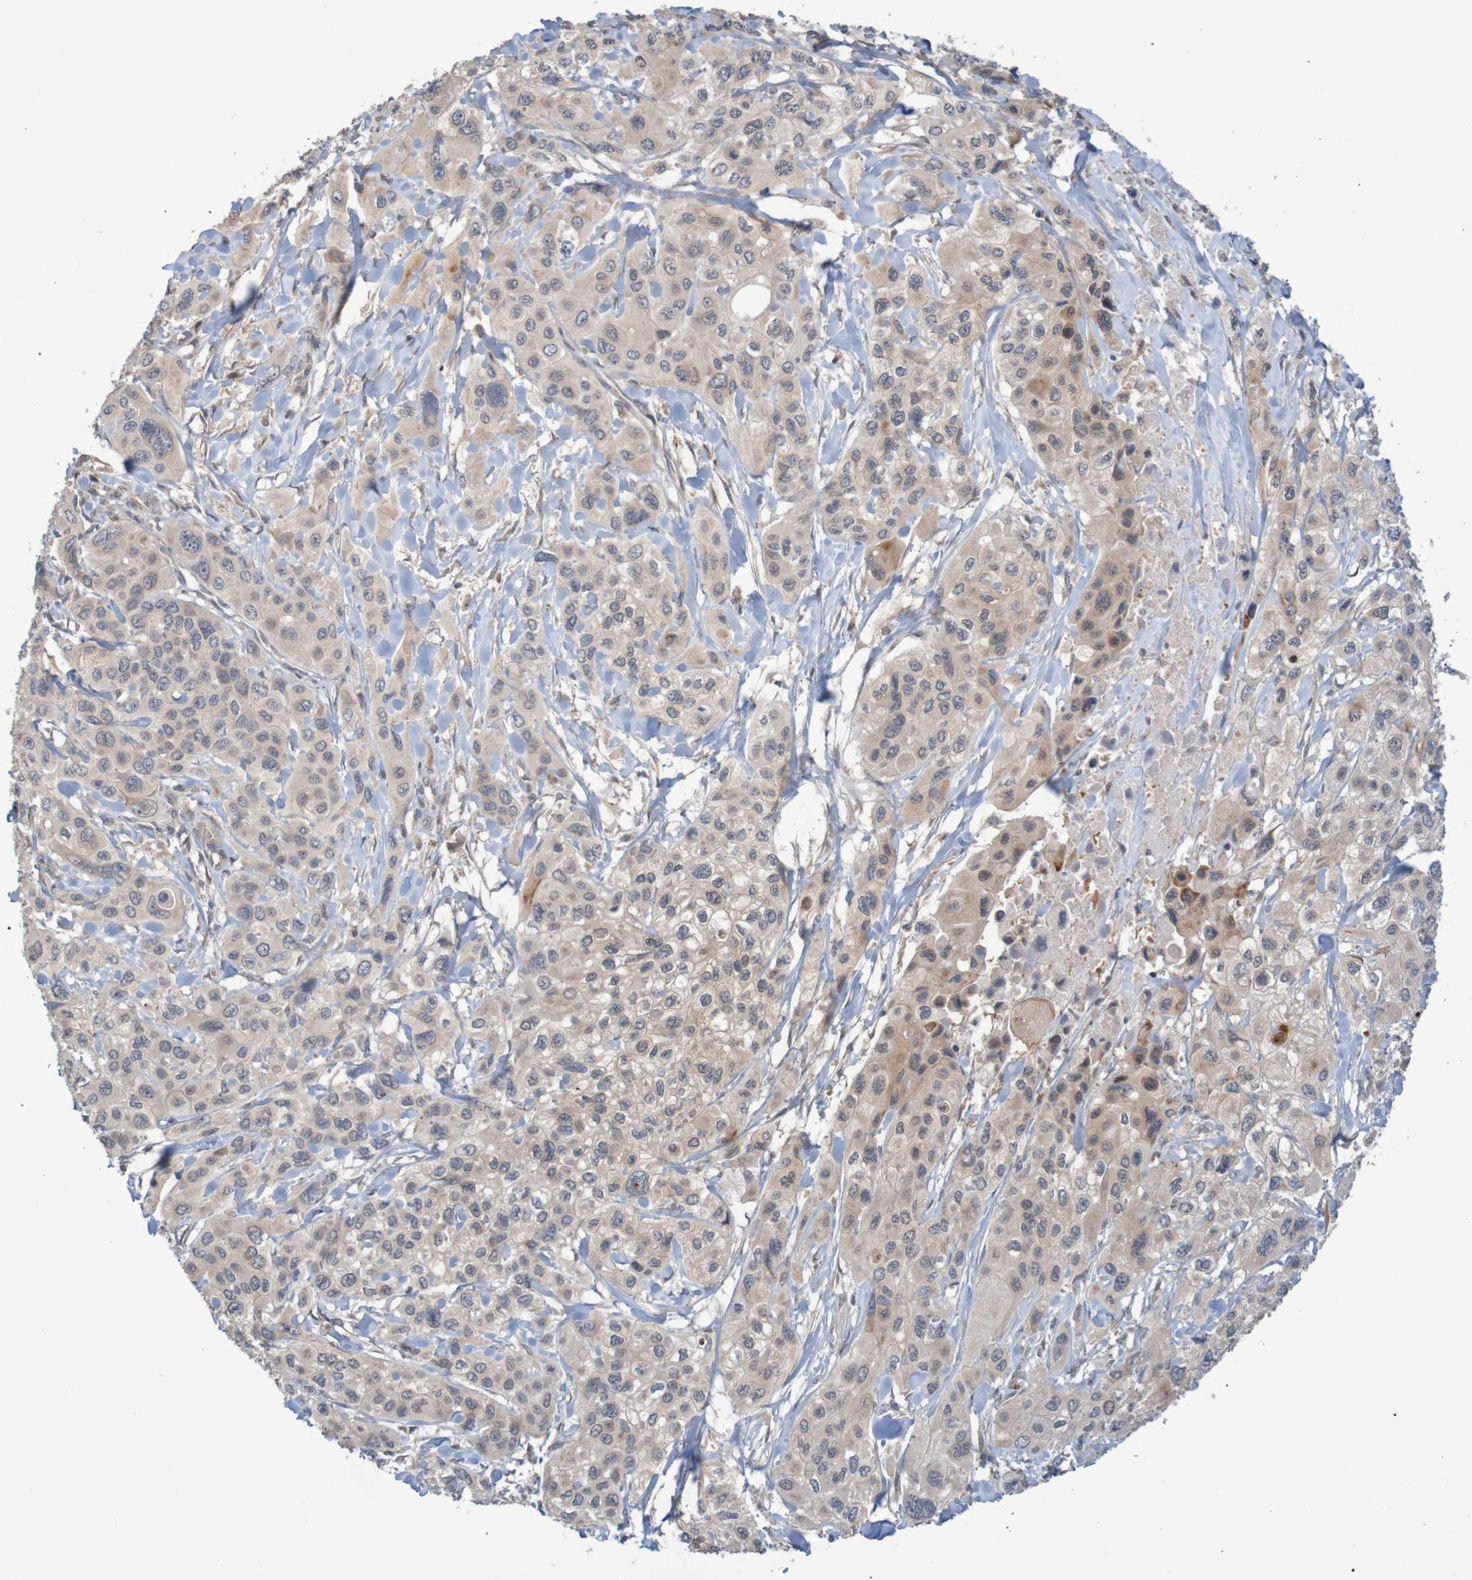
{"staining": {"intensity": "moderate", "quantity": "<25%", "location": "cytoplasmic/membranous"}, "tissue": "pancreatic cancer", "cell_type": "Tumor cells", "image_type": "cancer", "snomed": [{"axis": "morphology", "description": "Adenocarcinoma, NOS"}, {"axis": "topography", "description": "Pancreas"}], "caption": "This is a histology image of immunohistochemistry staining of adenocarcinoma (pancreatic), which shows moderate positivity in the cytoplasmic/membranous of tumor cells.", "gene": "ANKK1", "patient": {"sex": "male", "age": 73}}